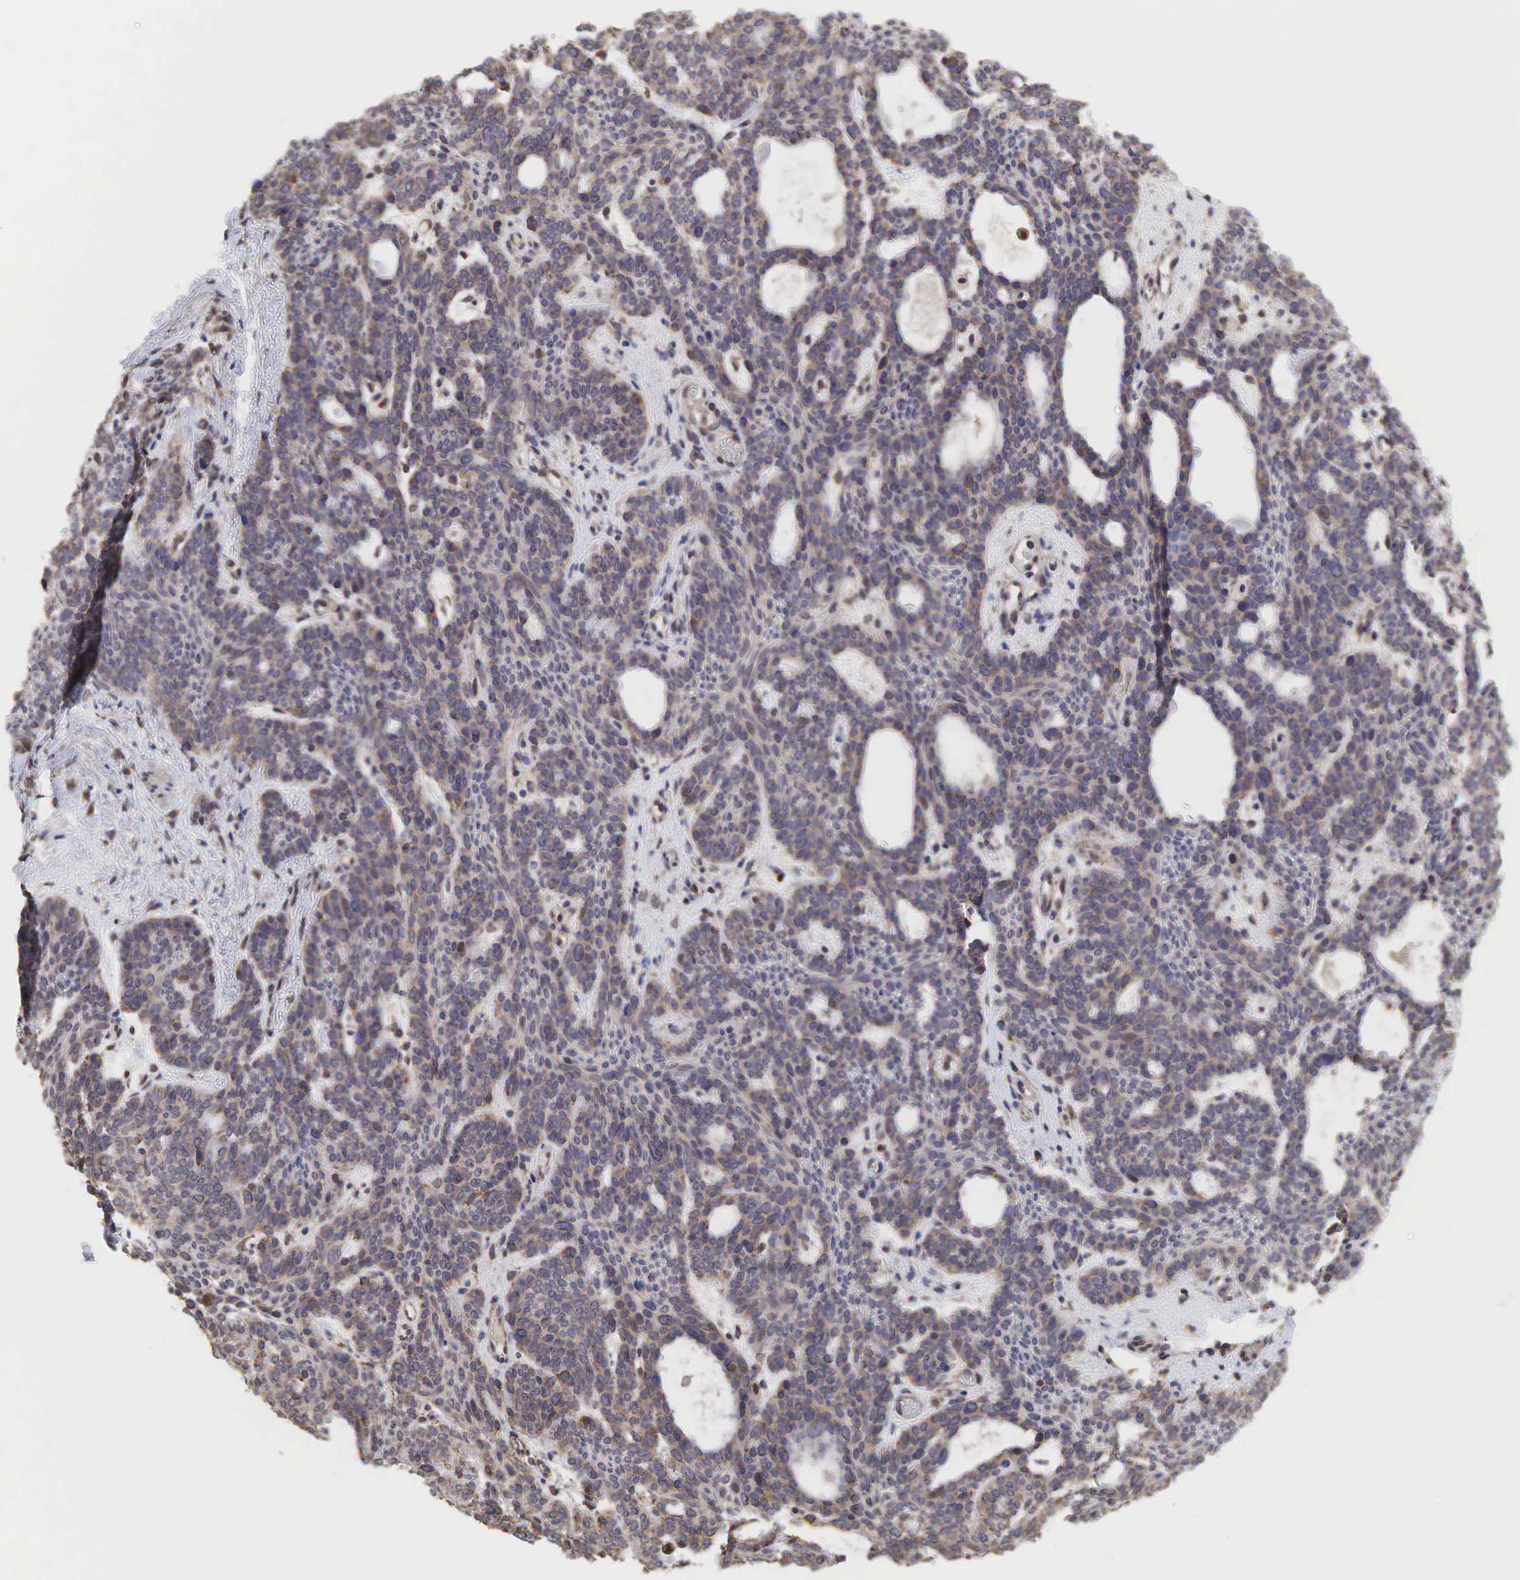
{"staining": {"intensity": "weak", "quantity": "<25%", "location": "cytoplasmic/membranous"}, "tissue": "skin cancer", "cell_type": "Tumor cells", "image_type": "cancer", "snomed": [{"axis": "morphology", "description": "Basal cell carcinoma"}, {"axis": "topography", "description": "Skin"}], "caption": "Tumor cells are negative for protein expression in human skin cancer (basal cell carcinoma).", "gene": "PABPC5", "patient": {"sex": "male", "age": 44}}